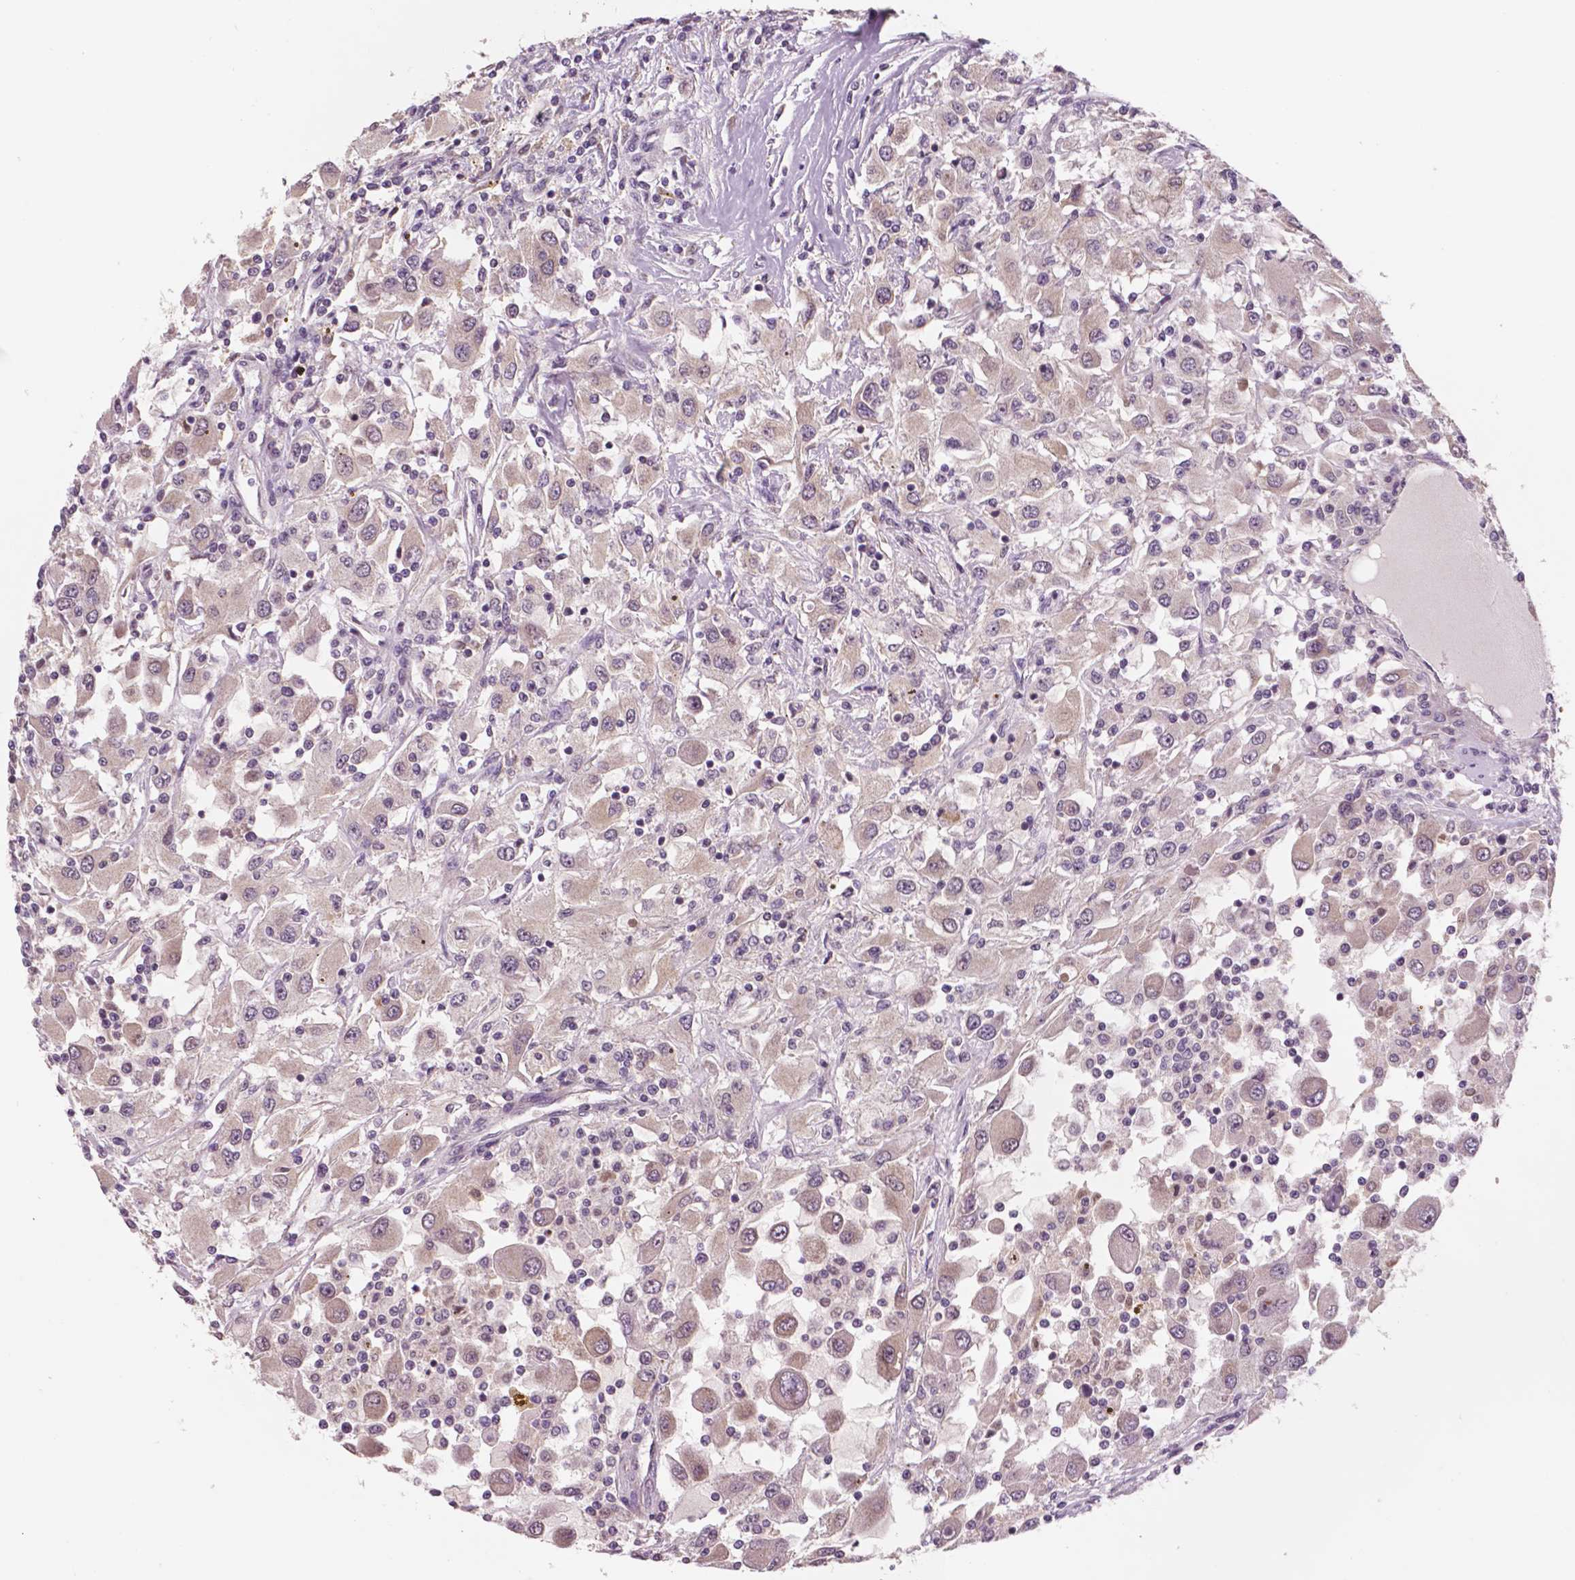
{"staining": {"intensity": "moderate", "quantity": "25%-75%", "location": "cytoplasmic/membranous"}, "tissue": "renal cancer", "cell_type": "Tumor cells", "image_type": "cancer", "snomed": [{"axis": "morphology", "description": "Adenocarcinoma, NOS"}, {"axis": "topography", "description": "Kidney"}], "caption": "Protein staining of renal cancer tissue displays moderate cytoplasmic/membranous staining in approximately 25%-75% of tumor cells. Nuclei are stained in blue.", "gene": "STAT3", "patient": {"sex": "female", "age": 67}}